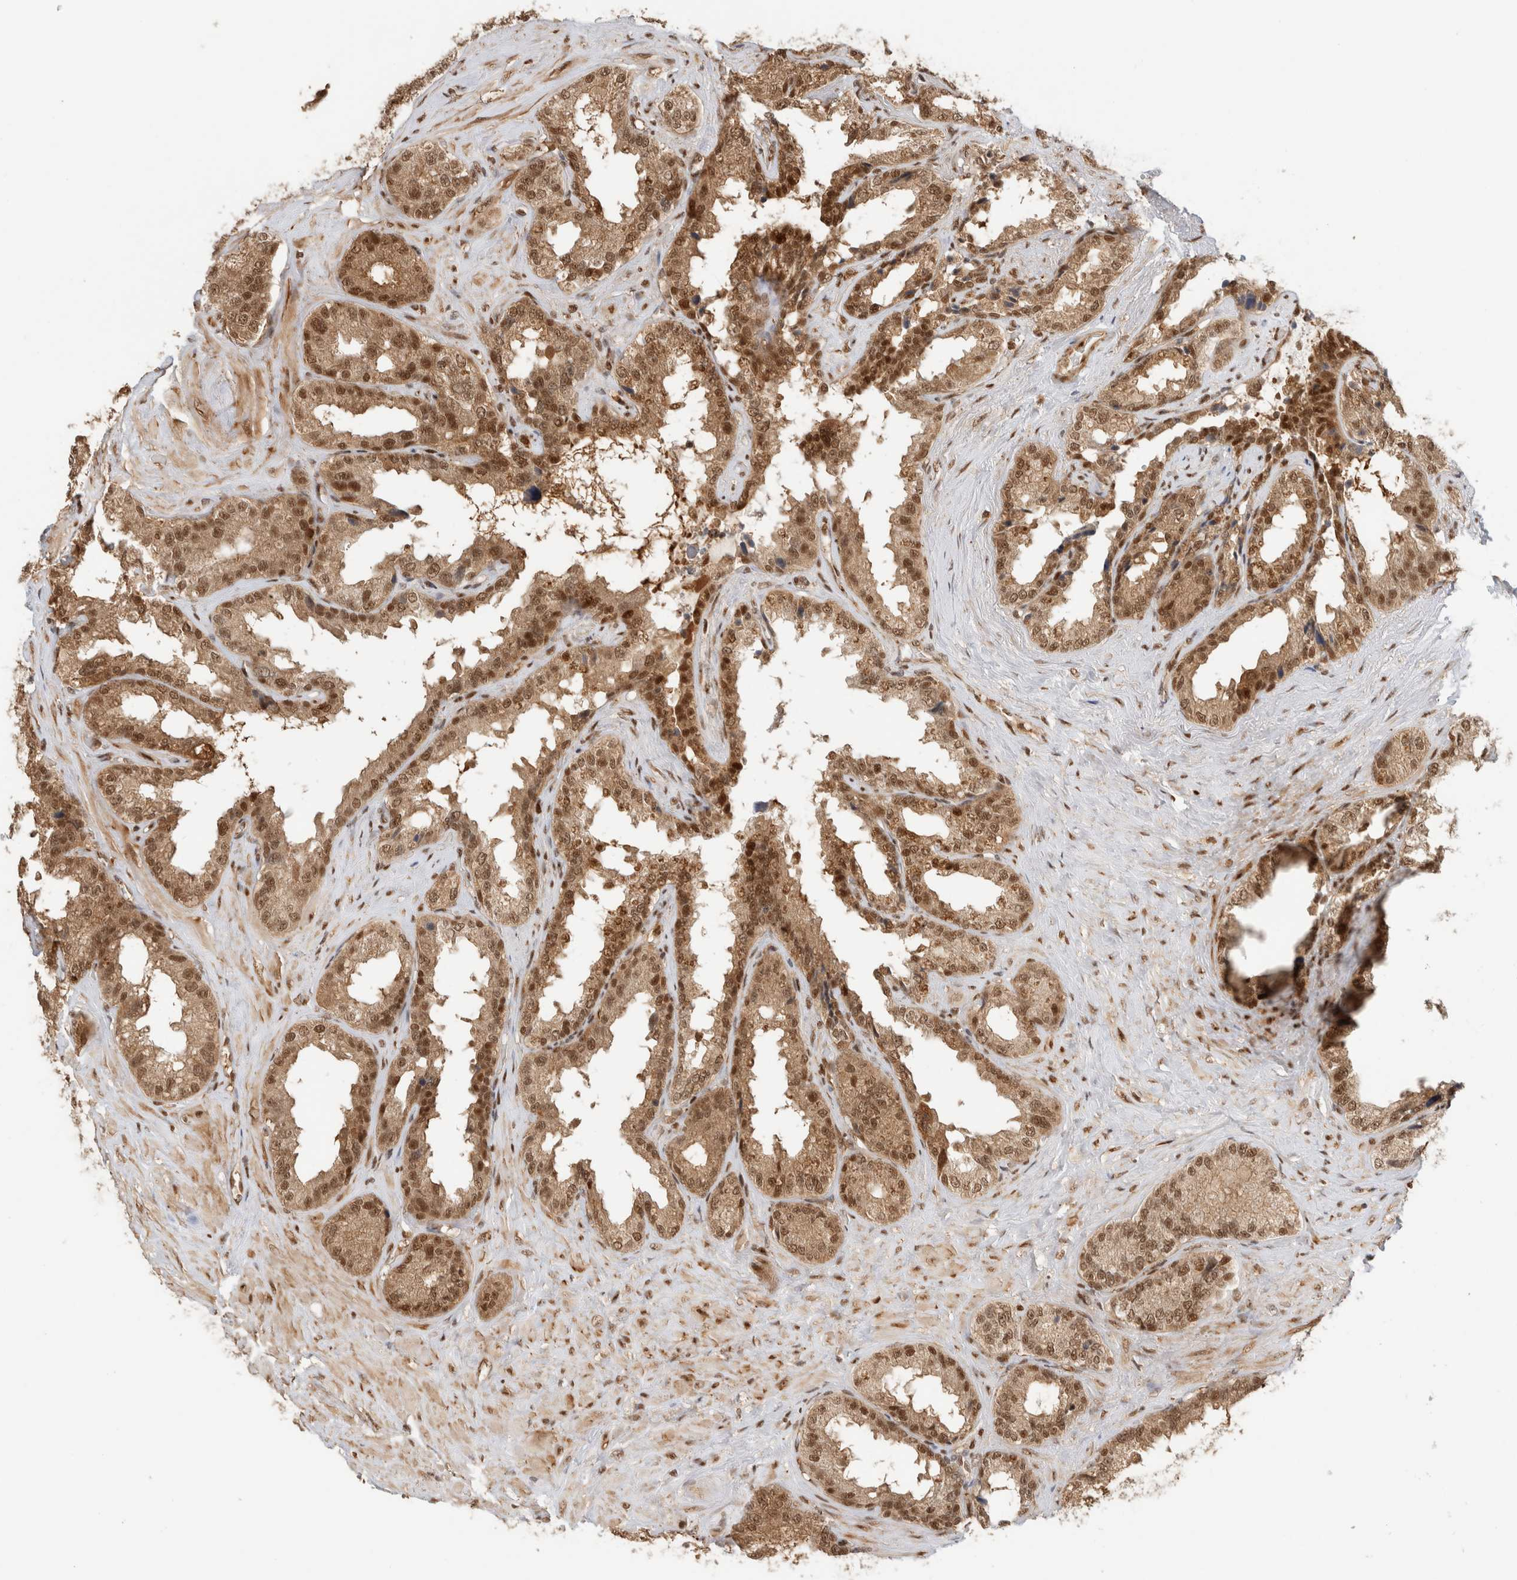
{"staining": {"intensity": "strong", "quantity": ">75%", "location": "cytoplasmic/membranous,nuclear"}, "tissue": "seminal vesicle", "cell_type": "Glandular cells", "image_type": "normal", "snomed": [{"axis": "morphology", "description": "Normal tissue, NOS"}, {"axis": "topography", "description": "Seminal veicle"}], "caption": "Protein expression analysis of benign seminal vesicle demonstrates strong cytoplasmic/membranous,nuclear positivity in approximately >75% of glandular cells. Using DAB (brown) and hematoxylin (blue) stains, captured at high magnification using brightfield microscopy.", "gene": "SNRNP40", "patient": {"sex": "male", "age": 80}}